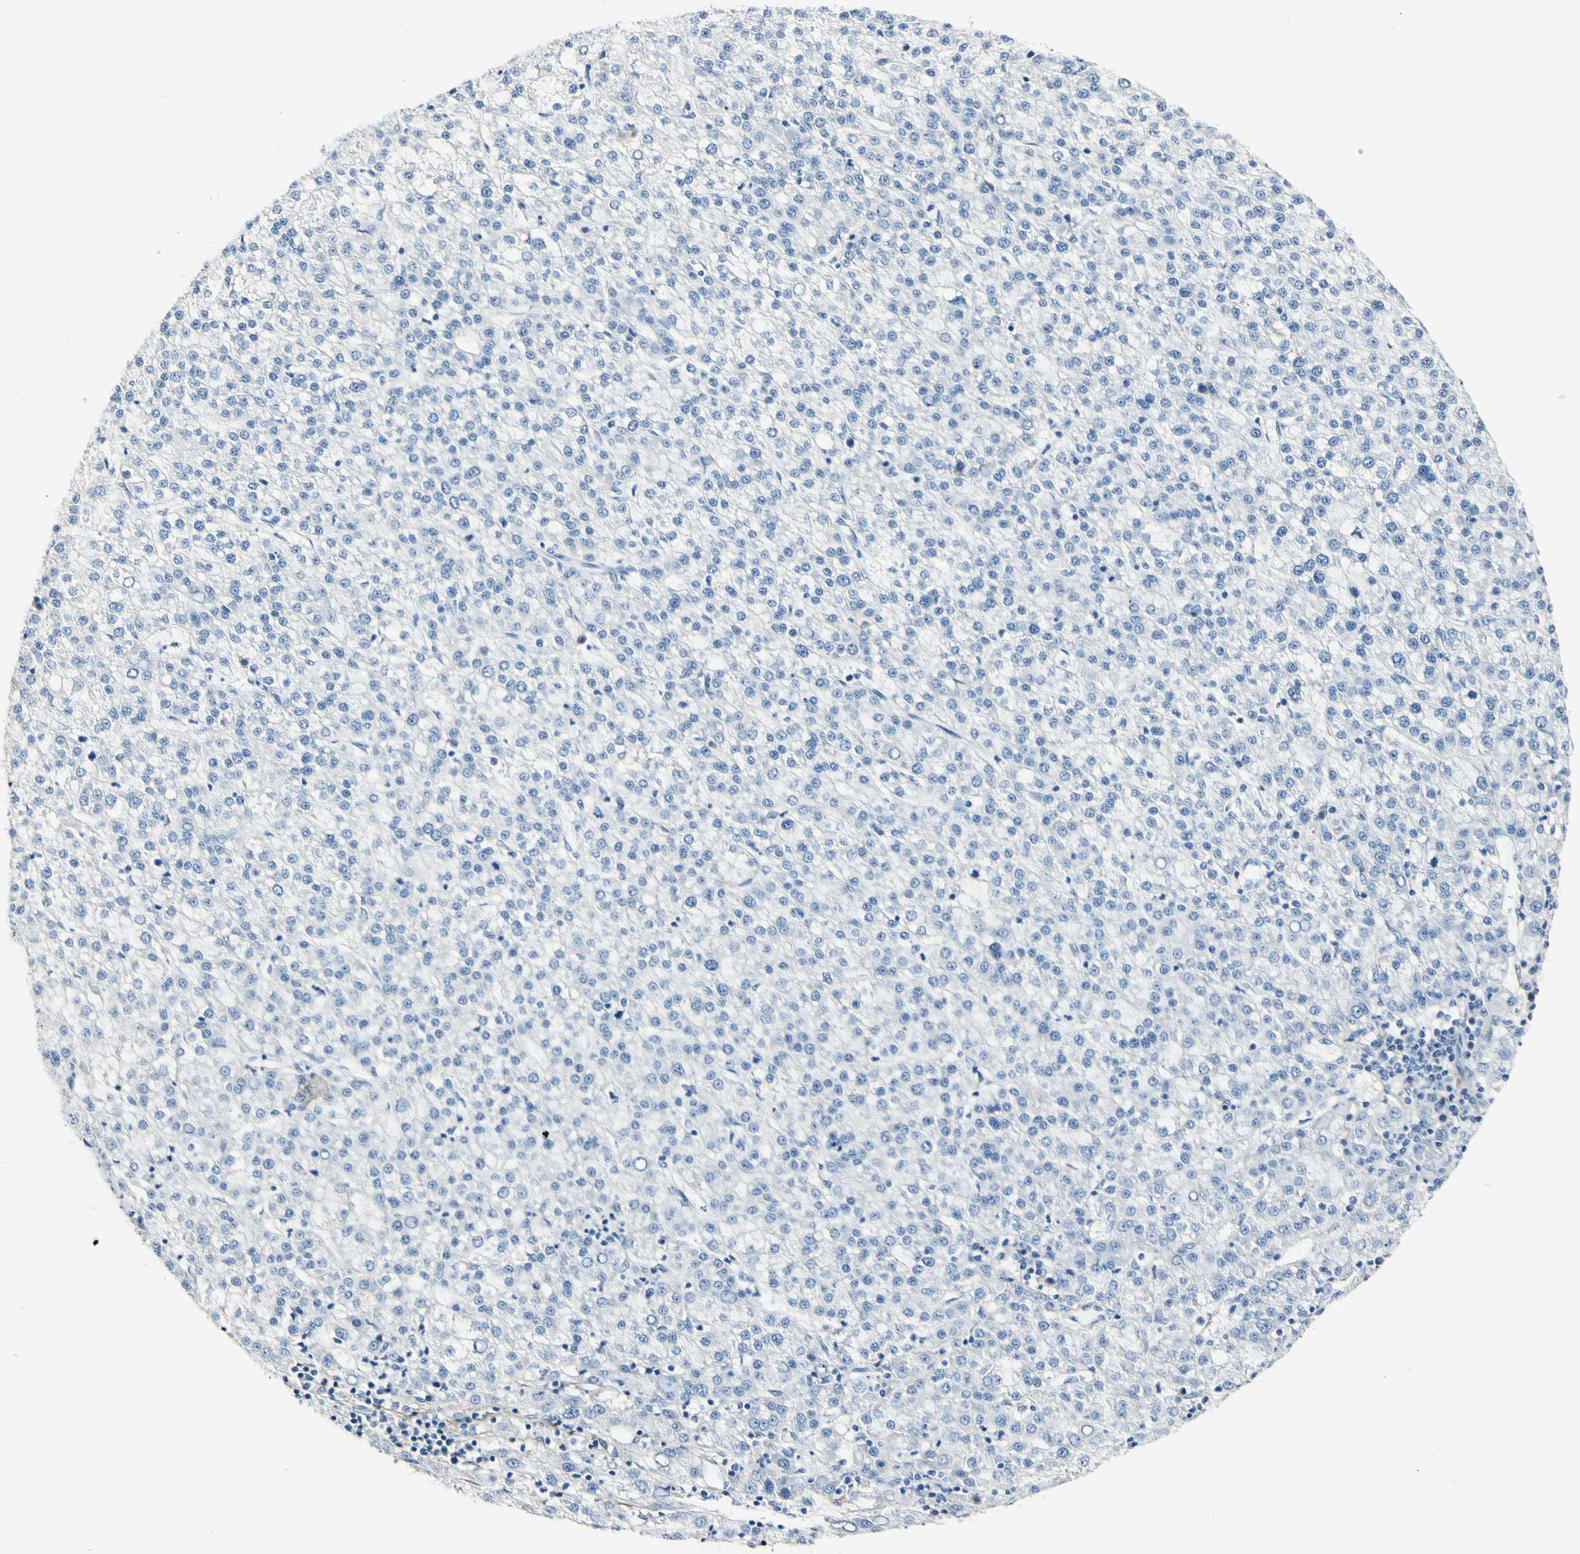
{"staining": {"intensity": "negative", "quantity": "none", "location": "none"}, "tissue": "liver cancer", "cell_type": "Tumor cells", "image_type": "cancer", "snomed": [{"axis": "morphology", "description": "Carcinoma, Hepatocellular, NOS"}, {"axis": "topography", "description": "Liver"}], "caption": "This is an IHC micrograph of hepatocellular carcinoma (liver). There is no expression in tumor cells.", "gene": "COL6A3", "patient": {"sex": "female", "age": 58}}